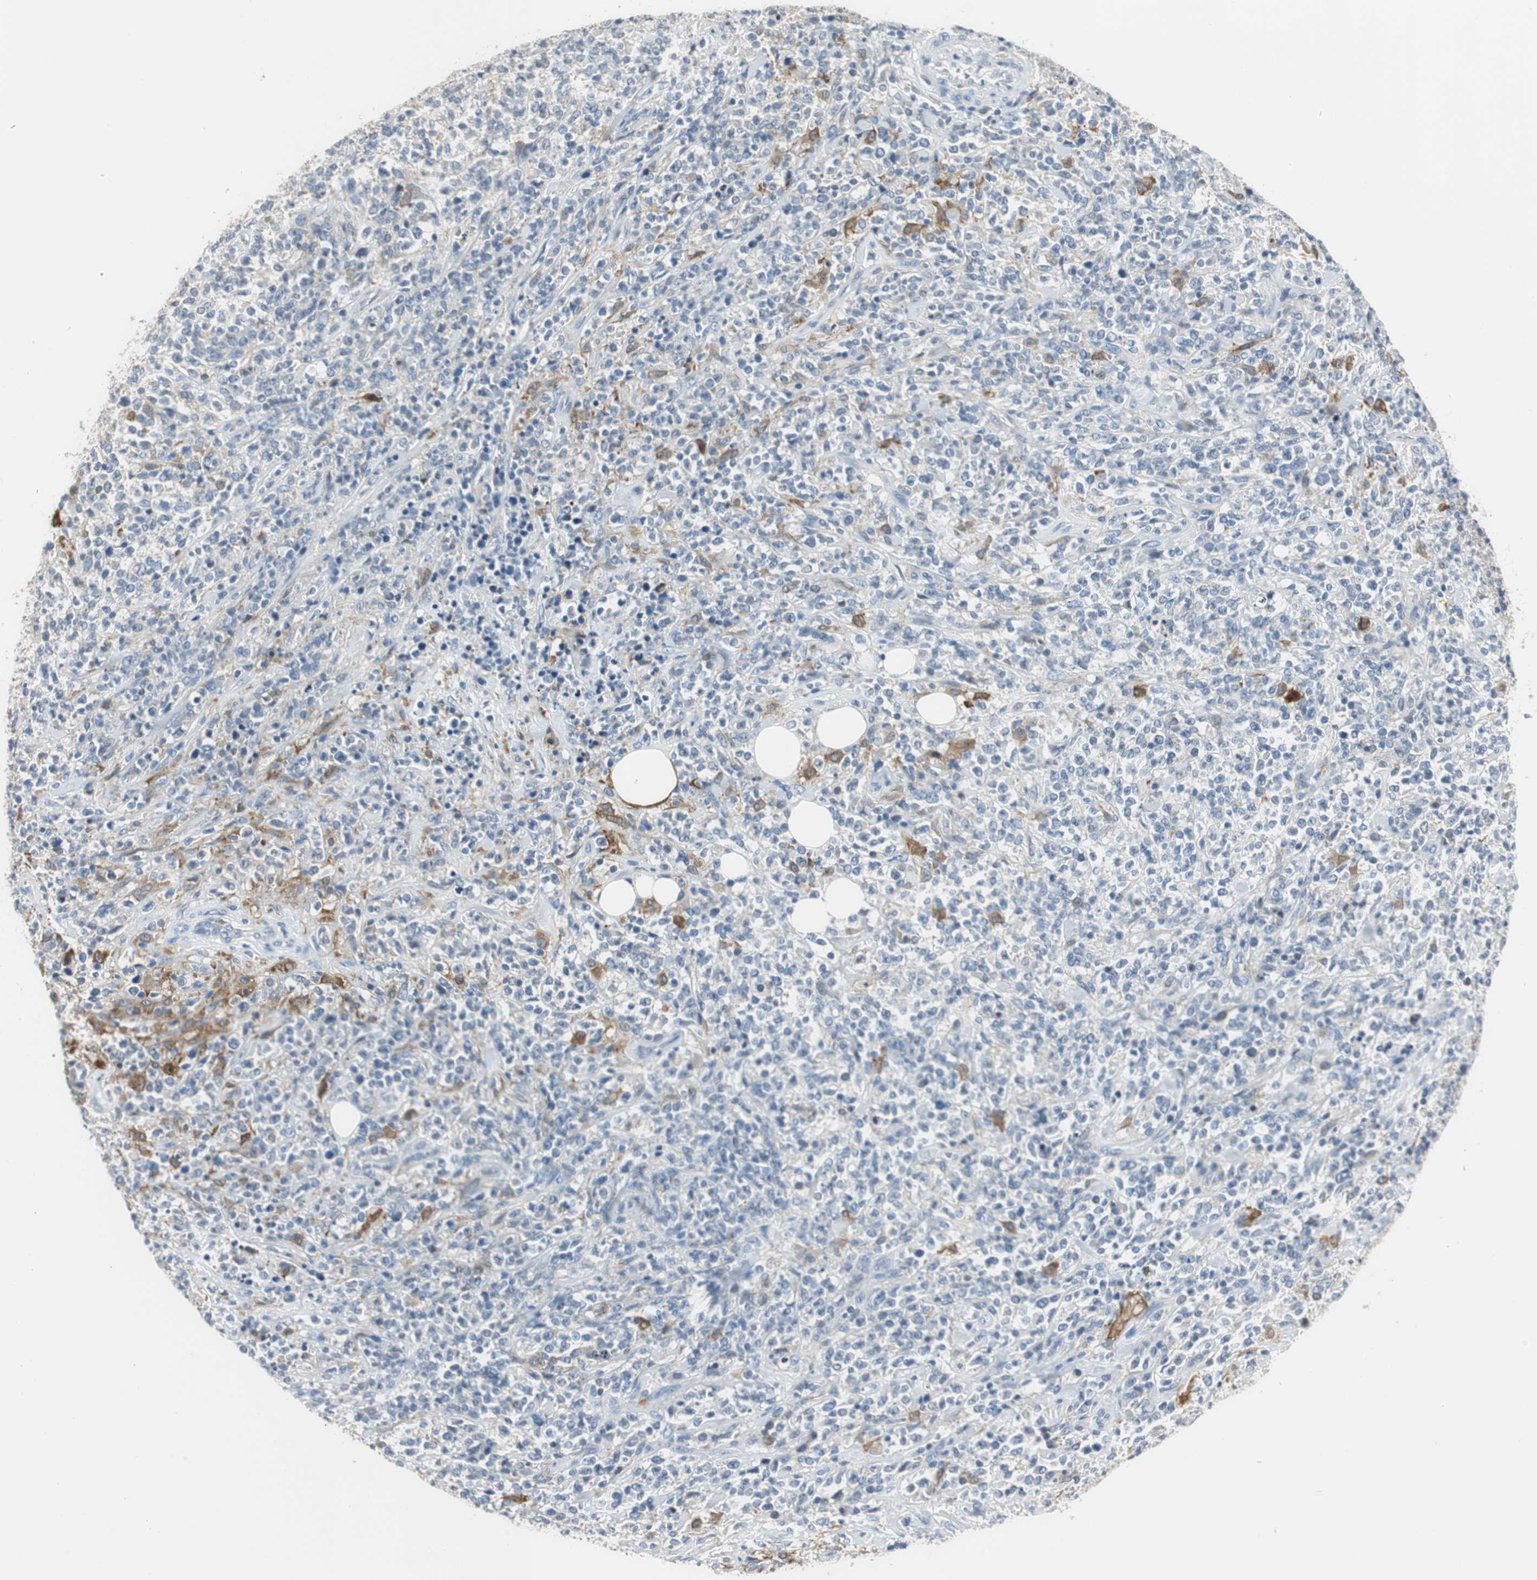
{"staining": {"intensity": "negative", "quantity": "none", "location": "none"}, "tissue": "lymphoma", "cell_type": "Tumor cells", "image_type": "cancer", "snomed": [{"axis": "morphology", "description": "Malignant lymphoma, non-Hodgkin's type, High grade"}, {"axis": "topography", "description": "Soft tissue"}], "caption": "Immunohistochemistry of high-grade malignant lymphoma, non-Hodgkin's type demonstrates no positivity in tumor cells.", "gene": "MSTO1", "patient": {"sex": "male", "age": 18}}